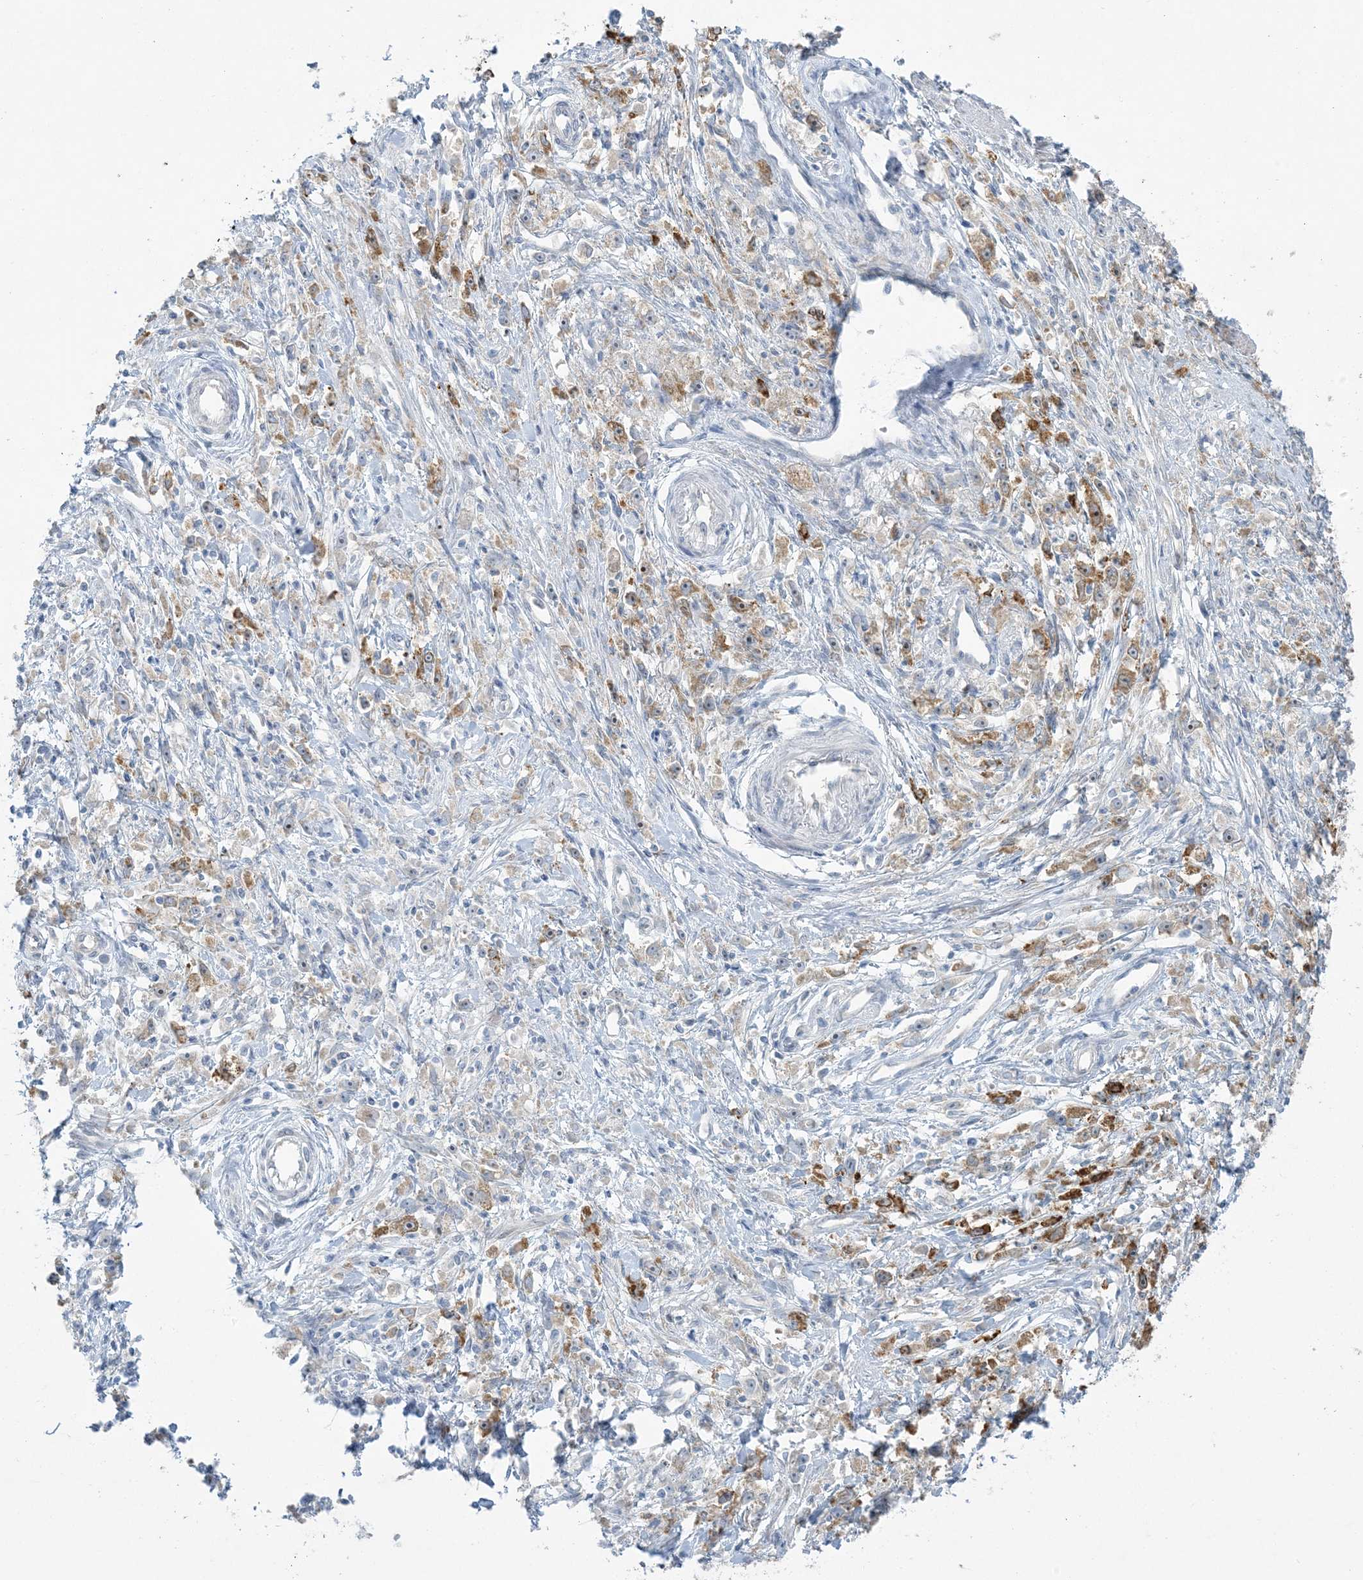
{"staining": {"intensity": "strong", "quantity": "<25%", "location": "cytoplasmic/membranous"}, "tissue": "stomach cancer", "cell_type": "Tumor cells", "image_type": "cancer", "snomed": [{"axis": "morphology", "description": "Adenocarcinoma, NOS"}, {"axis": "topography", "description": "Stomach"}], "caption": "Protein analysis of stomach cancer (adenocarcinoma) tissue shows strong cytoplasmic/membranous positivity in about <25% of tumor cells.", "gene": "SCN3A", "patient": {"sex": "female", "age": 59}}